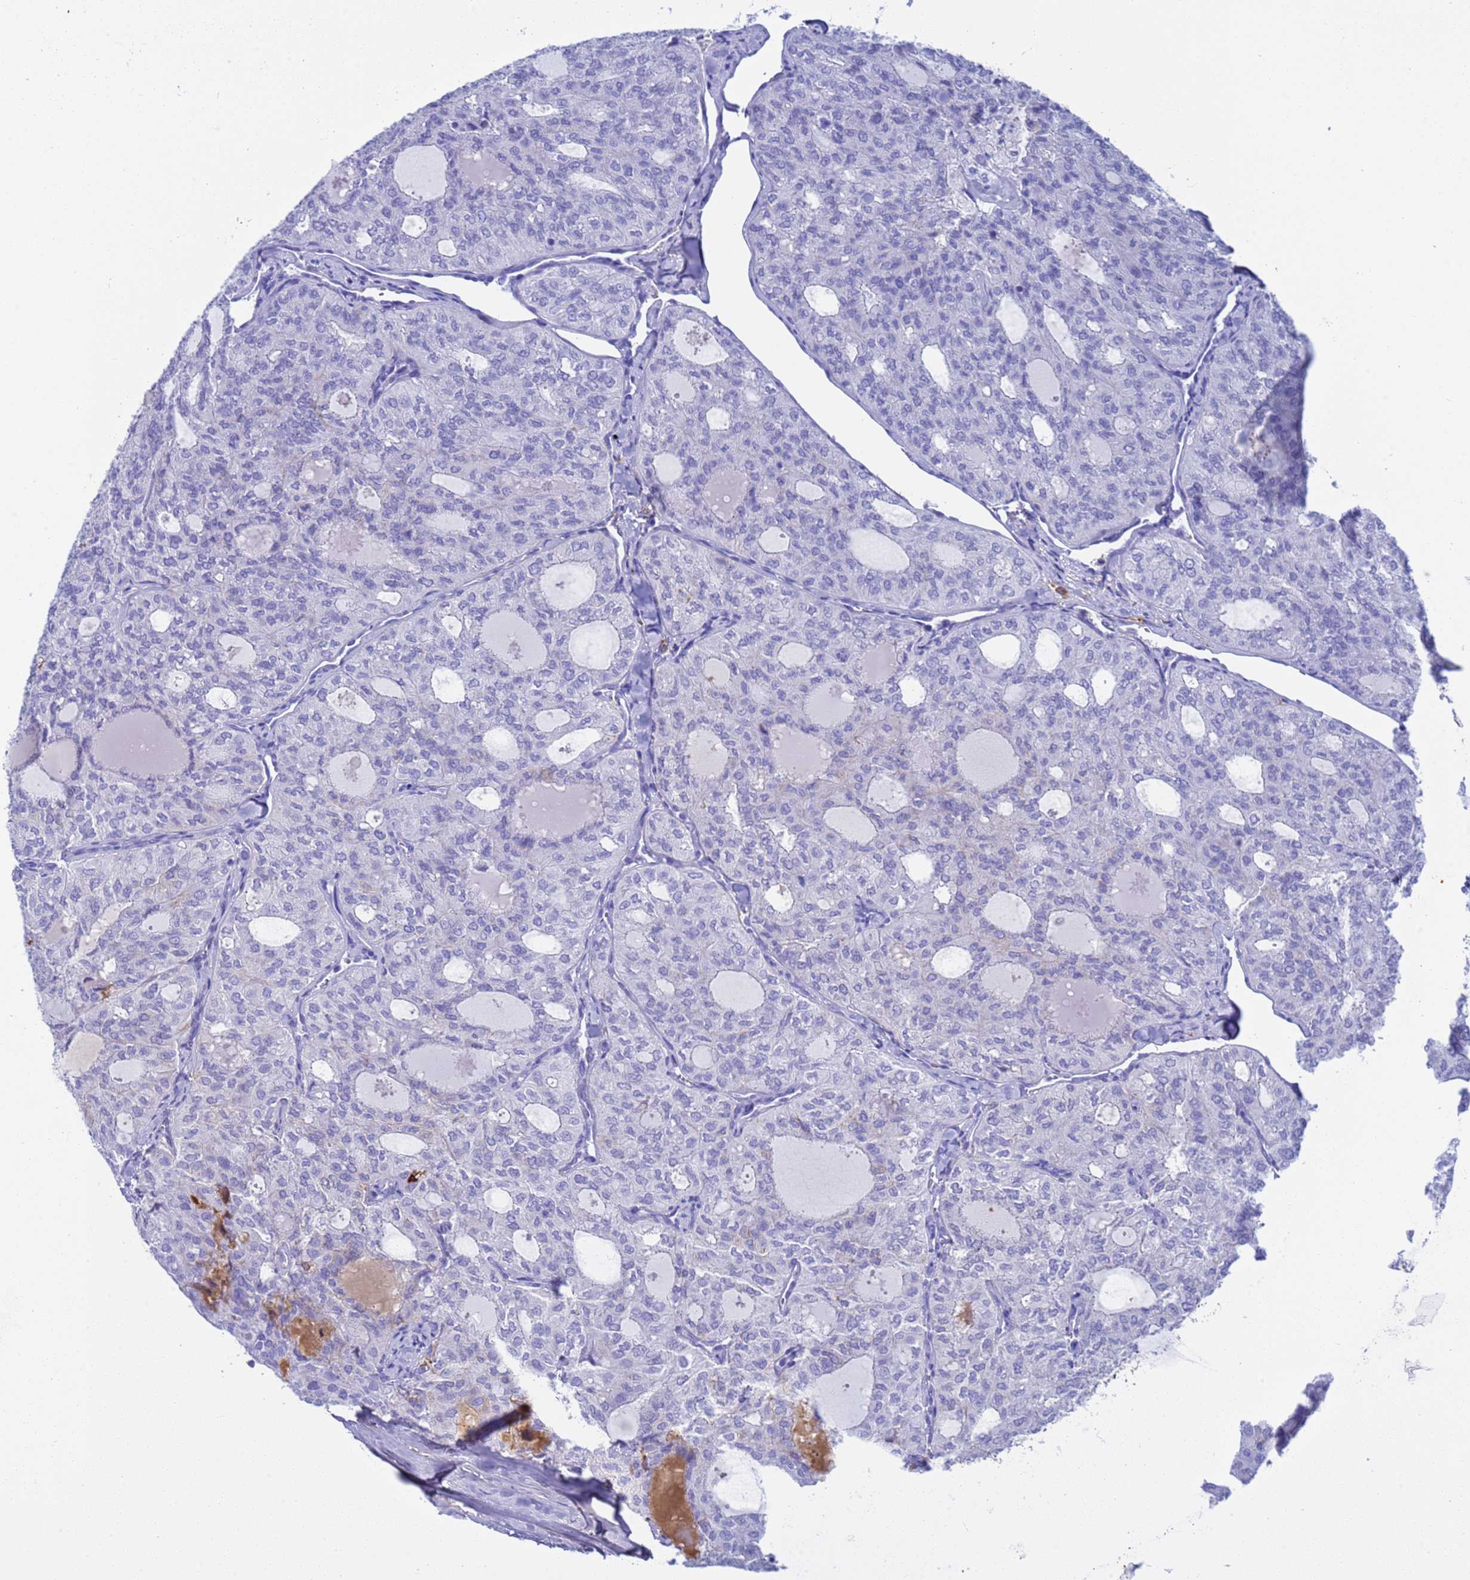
{"staining": {"intensity": "negative", "quantity": "none", "location": "none"}, "tissue": "thyroid cancer", "cell_type": "Tumor cells", "image_type": "cancer", "snomed": [{"axis": "morphology", "description": "Follicular adenoma carcinoma, NOS"}, {"axis": "topography", "description": "Thyroid gland"}], "caption": "DAB immunohistochemical staining of human thyroid follicular adenoma carcinoma shows no significant staining in tumor cells. (Stains: DAB immunohistochemistry with hematoxylin counter stain, Microscopy: brightfield microscopy at high magnification).", "gene": "H1-7", "patient": {"sex": "male", "age": 75}}